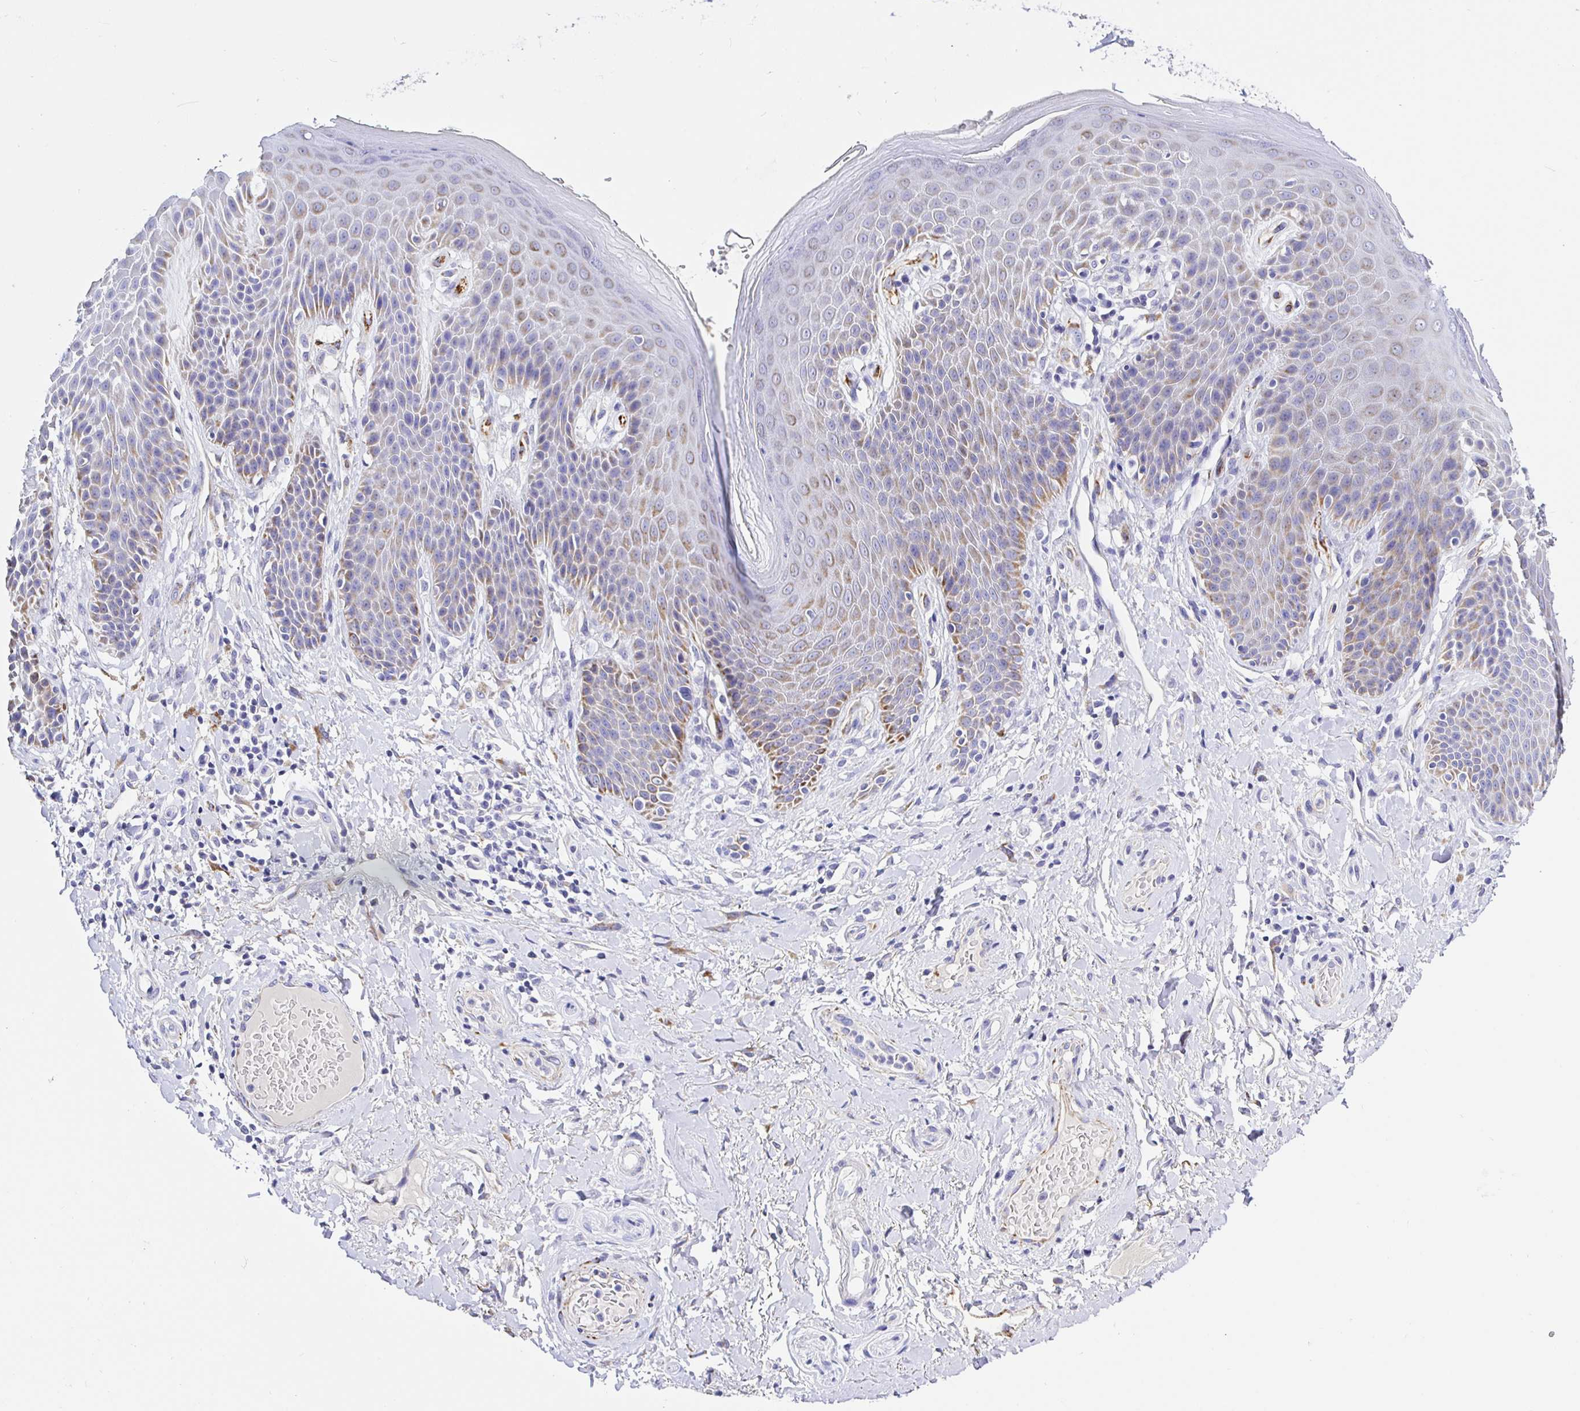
{"staining": {"intensity": "moderate", "quantity": "25%-75%", "location": "cytoplasmic/membranous"}, "tissue": "skin", "cell_type": "Epidermal cells", "image_type": "normal", "snomed": [{"axis": "morphology", "description": "Normal tissue, NOS"}, {"axis": "topography", "description": "Anal"}, {"axis": "topography", "description": "Peripheral nerve tissue"}], "caption": "Protein staining of benign skin exhibits moderate cytoplasmic/membranous staining in about 25%-75% of epidermal cells. (DAB = brown stain, brightfield microscopy at high magnification).", "gene": "MAOA", "patient": {"sex": "male", "age": 51}}